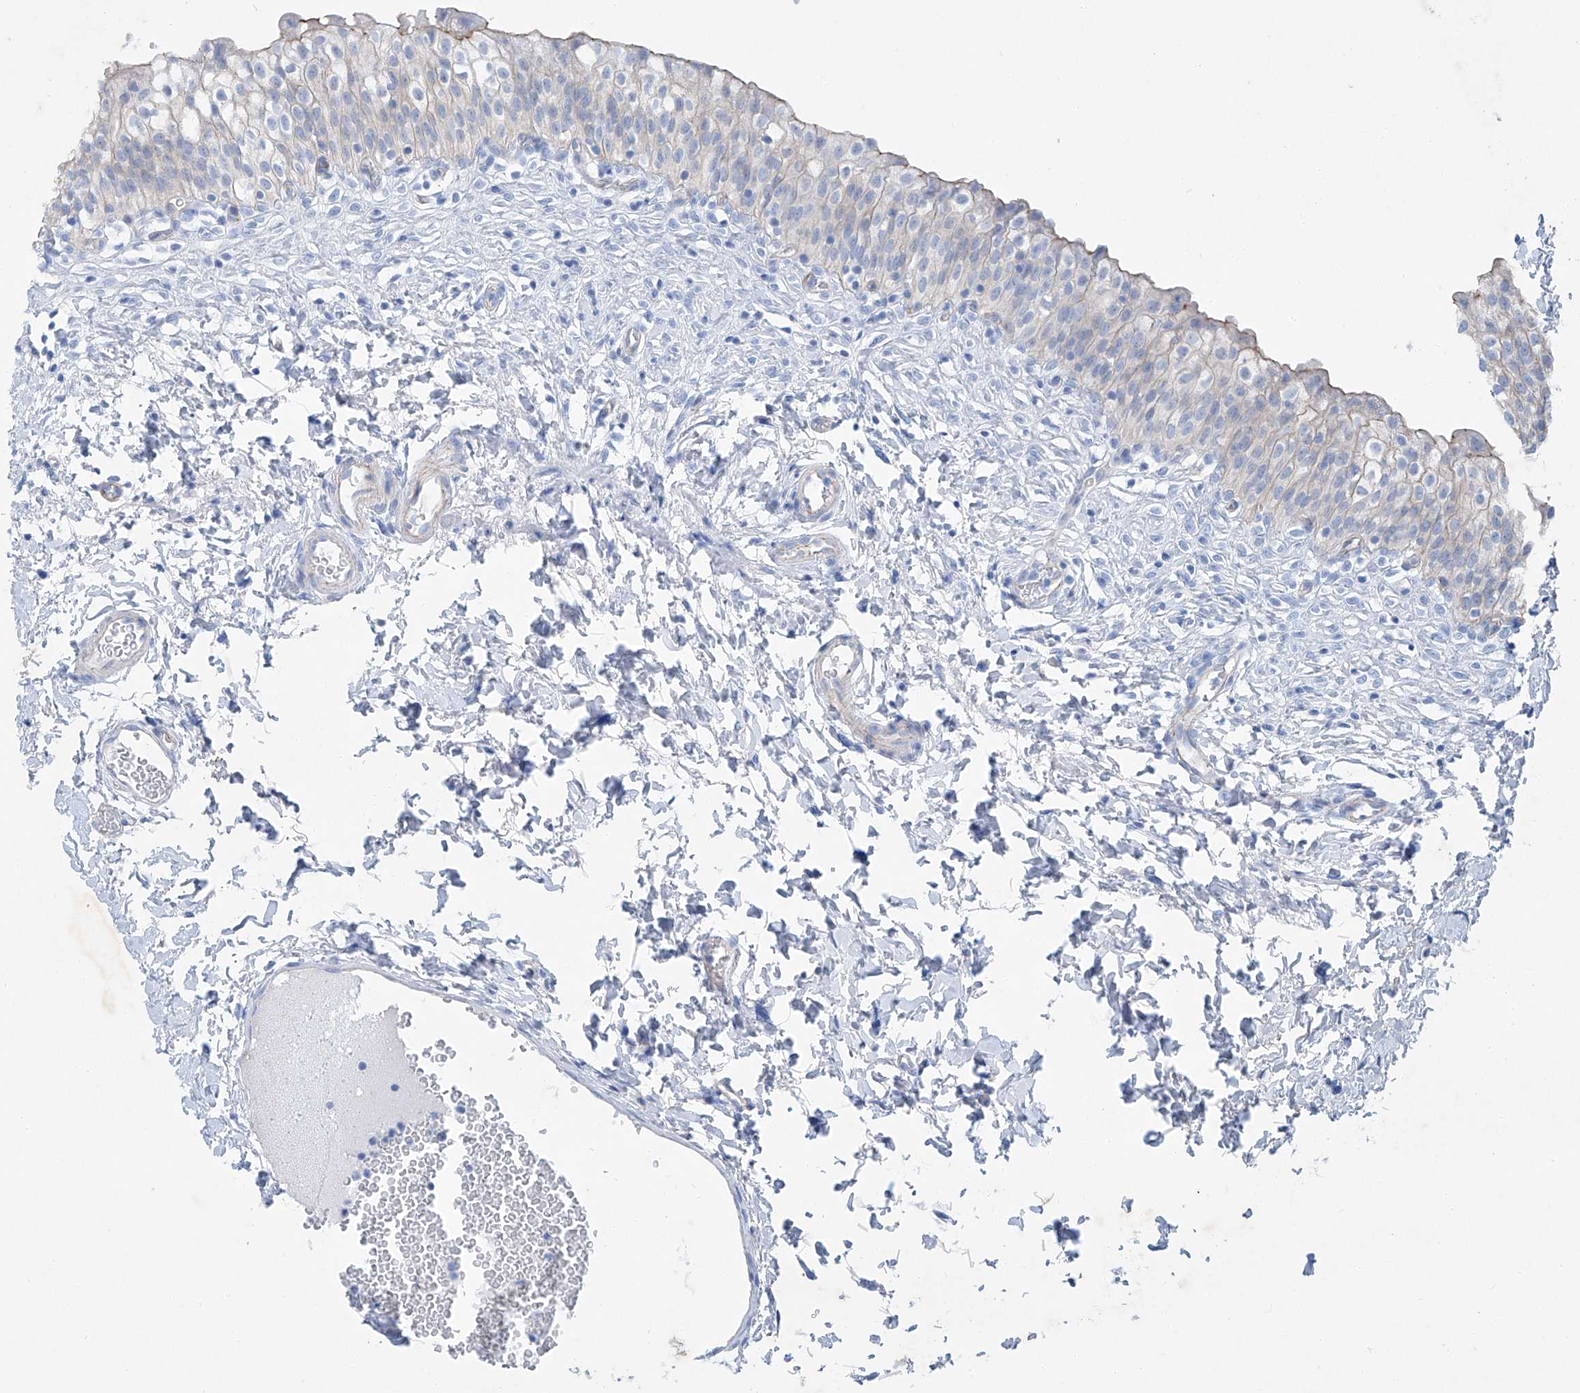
{"staining": {"intensity": "moderate", "quantity": "<25%", "location": "cytoplasmic/membranous"}, "tissue": "urinary bladder", "cell_type": "Urothelial cells", "image_type": "normal", "snomed": [{"axis": "morphology", "description": "Normal tissue, NOS"}, {"axis": "topography", "description": "Urinary bladder"}], "caption": "The micrograph displays immunohistochemical staining of benign urinary bladder. There is moderate cytoplasmic/membranous expression is identified in about <25% of urothelial cells. Nuclei are stained in blue.", "gene": "MAGI1", "patient": {"sex": "male", "age": 55}}